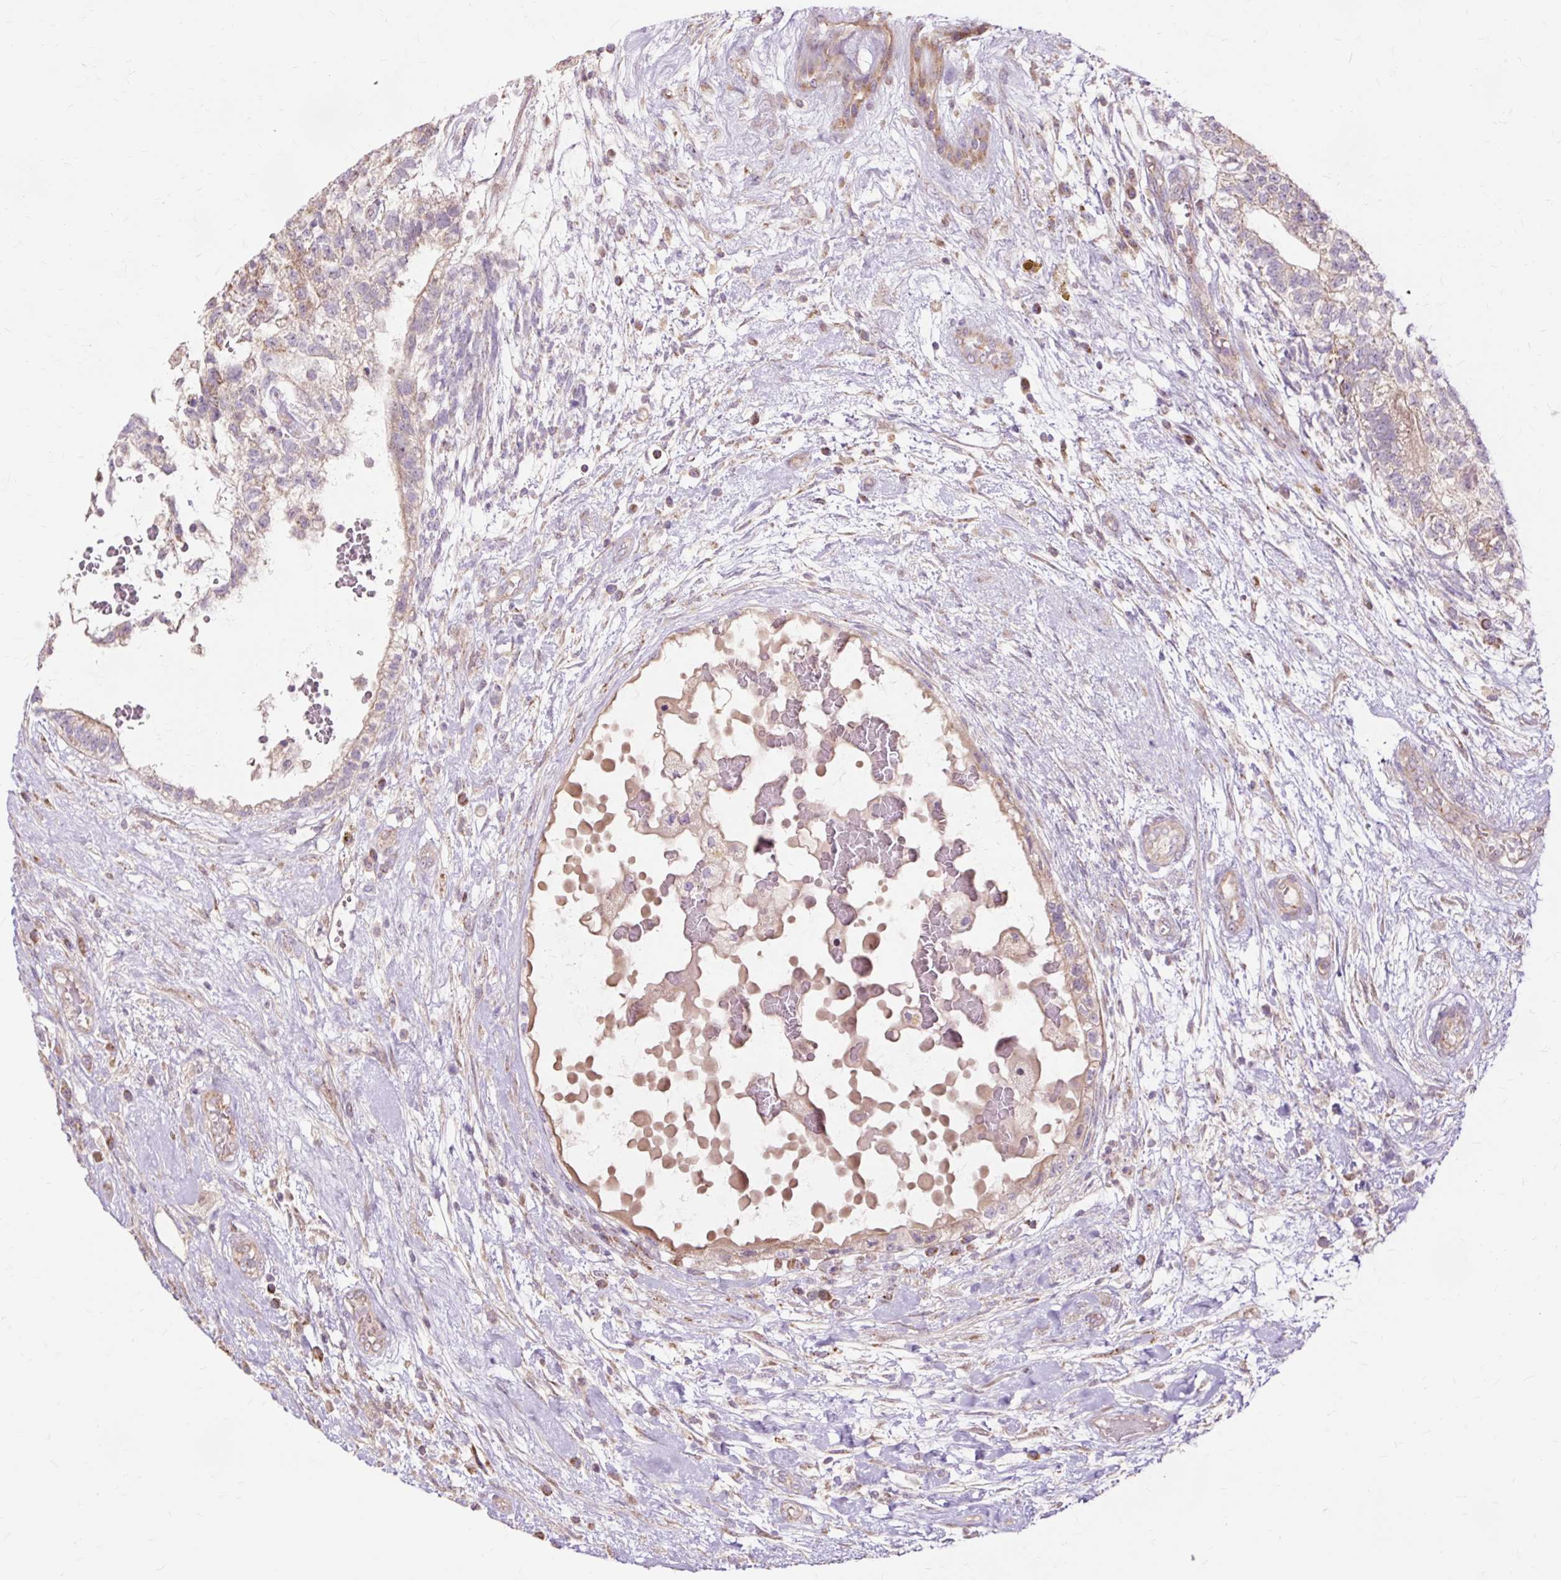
{"staining": {"intensity": "weak", "quantity": "<25%", "location": "cytoplasmic/membranous"}, "tissue": "testis cancer", "cell_type": "Tumor cells", "image_type": "cancer", "snomed": [{"axis": "morphology", "description": "Normal tissue, NOS"}, {"axis": "morphology", "description": "Carcinoma, Embryonal, NOS"}, {"axis": "topography", "description": "Testis"}], "caption": "Immunohistochemistry (IHC) image of human testis embryonal carcinoma stained for a protein (brown), which displays no positivity in tumor cells. (DAB (3,3'-diaminobenzidine) immunohistochemistry with hematoxylin counter stain).", "gene": "PDZD2", "patient": {"sex": "male", "age": 32}}